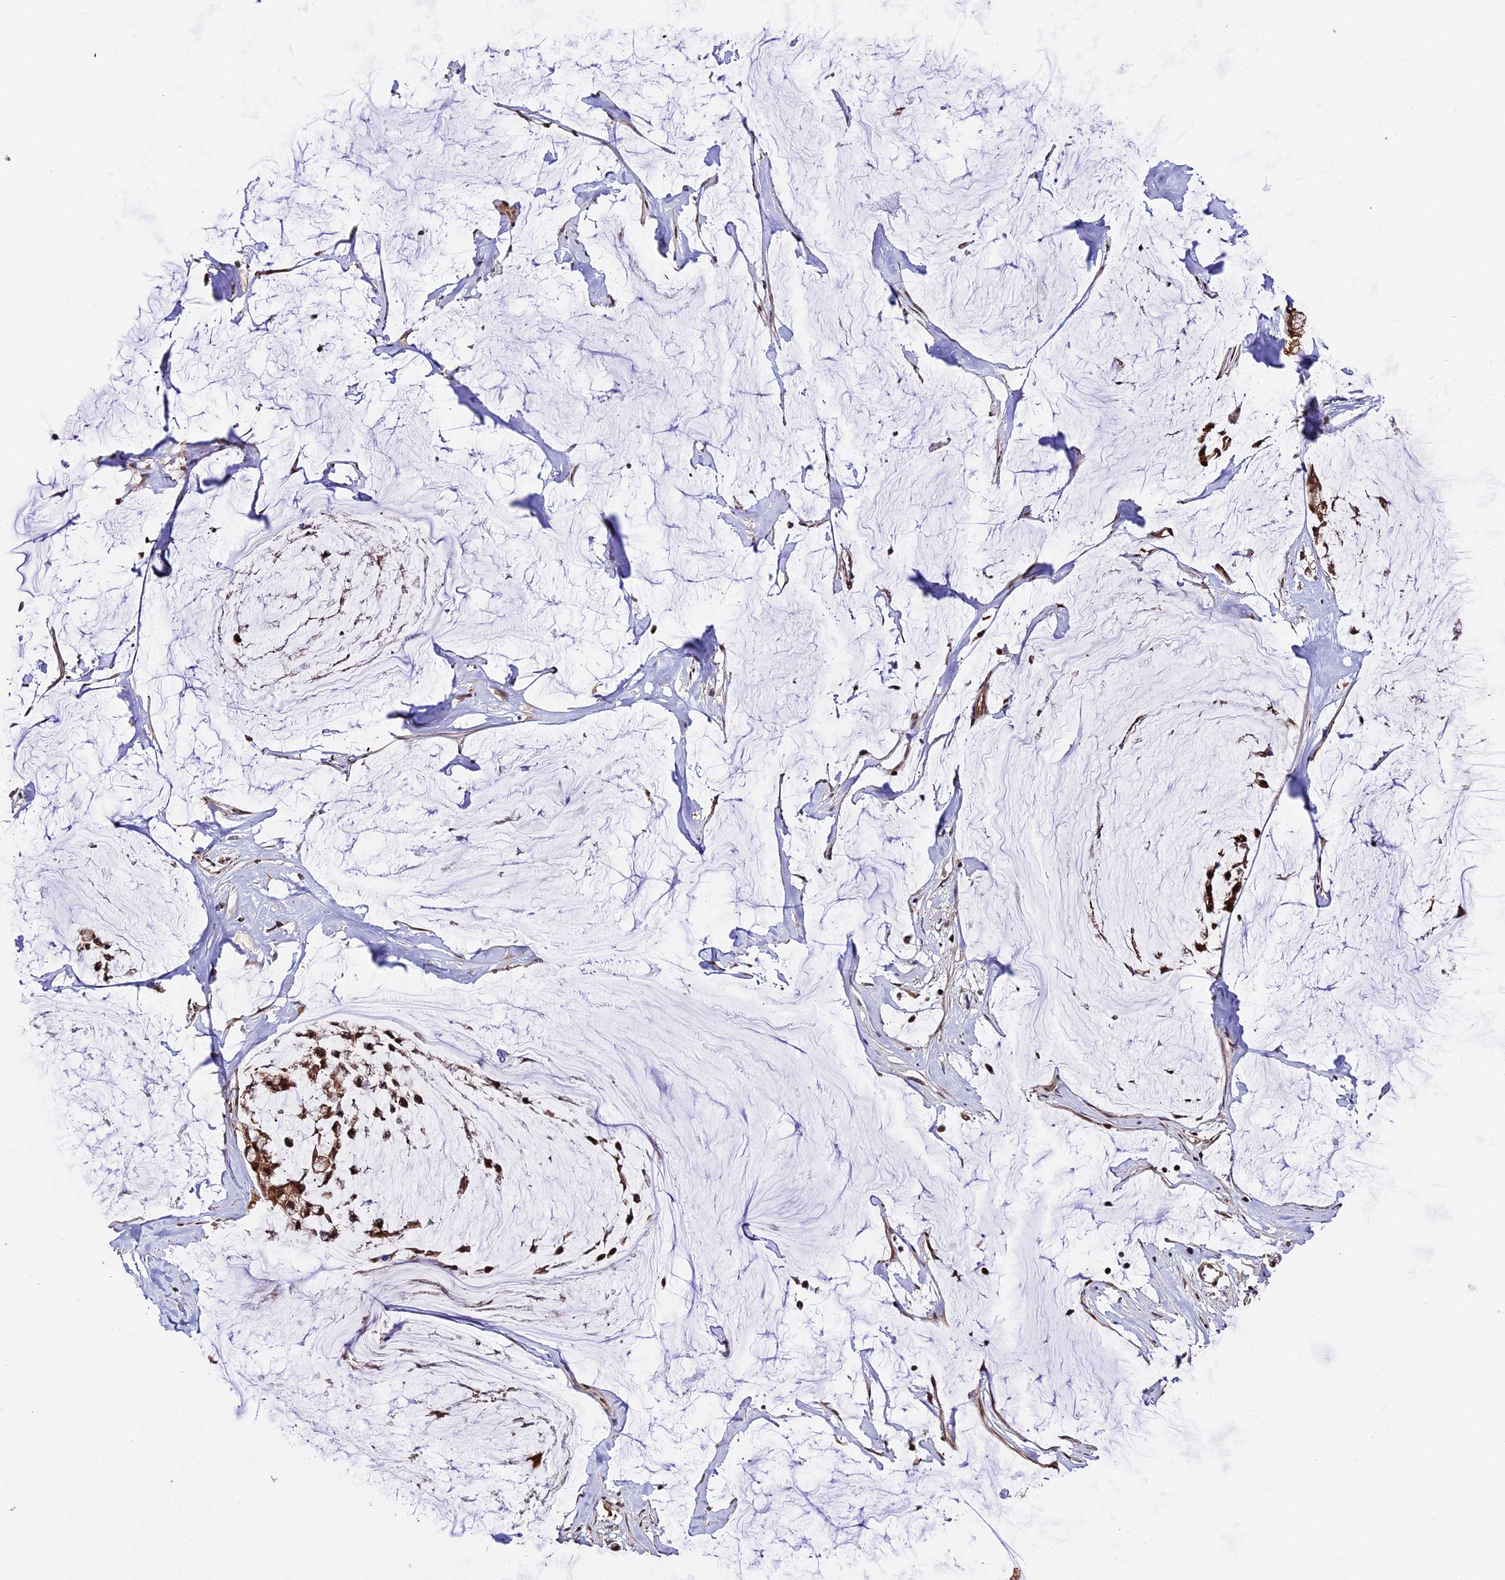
{"staining": {"intensity": "moderate", "quantity": ">75%", "location": "cytoplasmic/membranous,nuclear"}, "tissue": "ovarian cancer", "cell_type": "Tumor cells", "image_type": "cancer", "snomed": [{"axis": "morphology", "description": "Cystadenocarcinoma, mucinous, NOS"}, {"axis": "topography", "description": "Ovary"}], "caption": "Moderate cytoplasmic/membranous and nuclear protein positivity is present in about >75% of tumor cells in ovarian cancer.", "gene": "HERPUD1", "patient": {"sex": "female", "age": 39}}